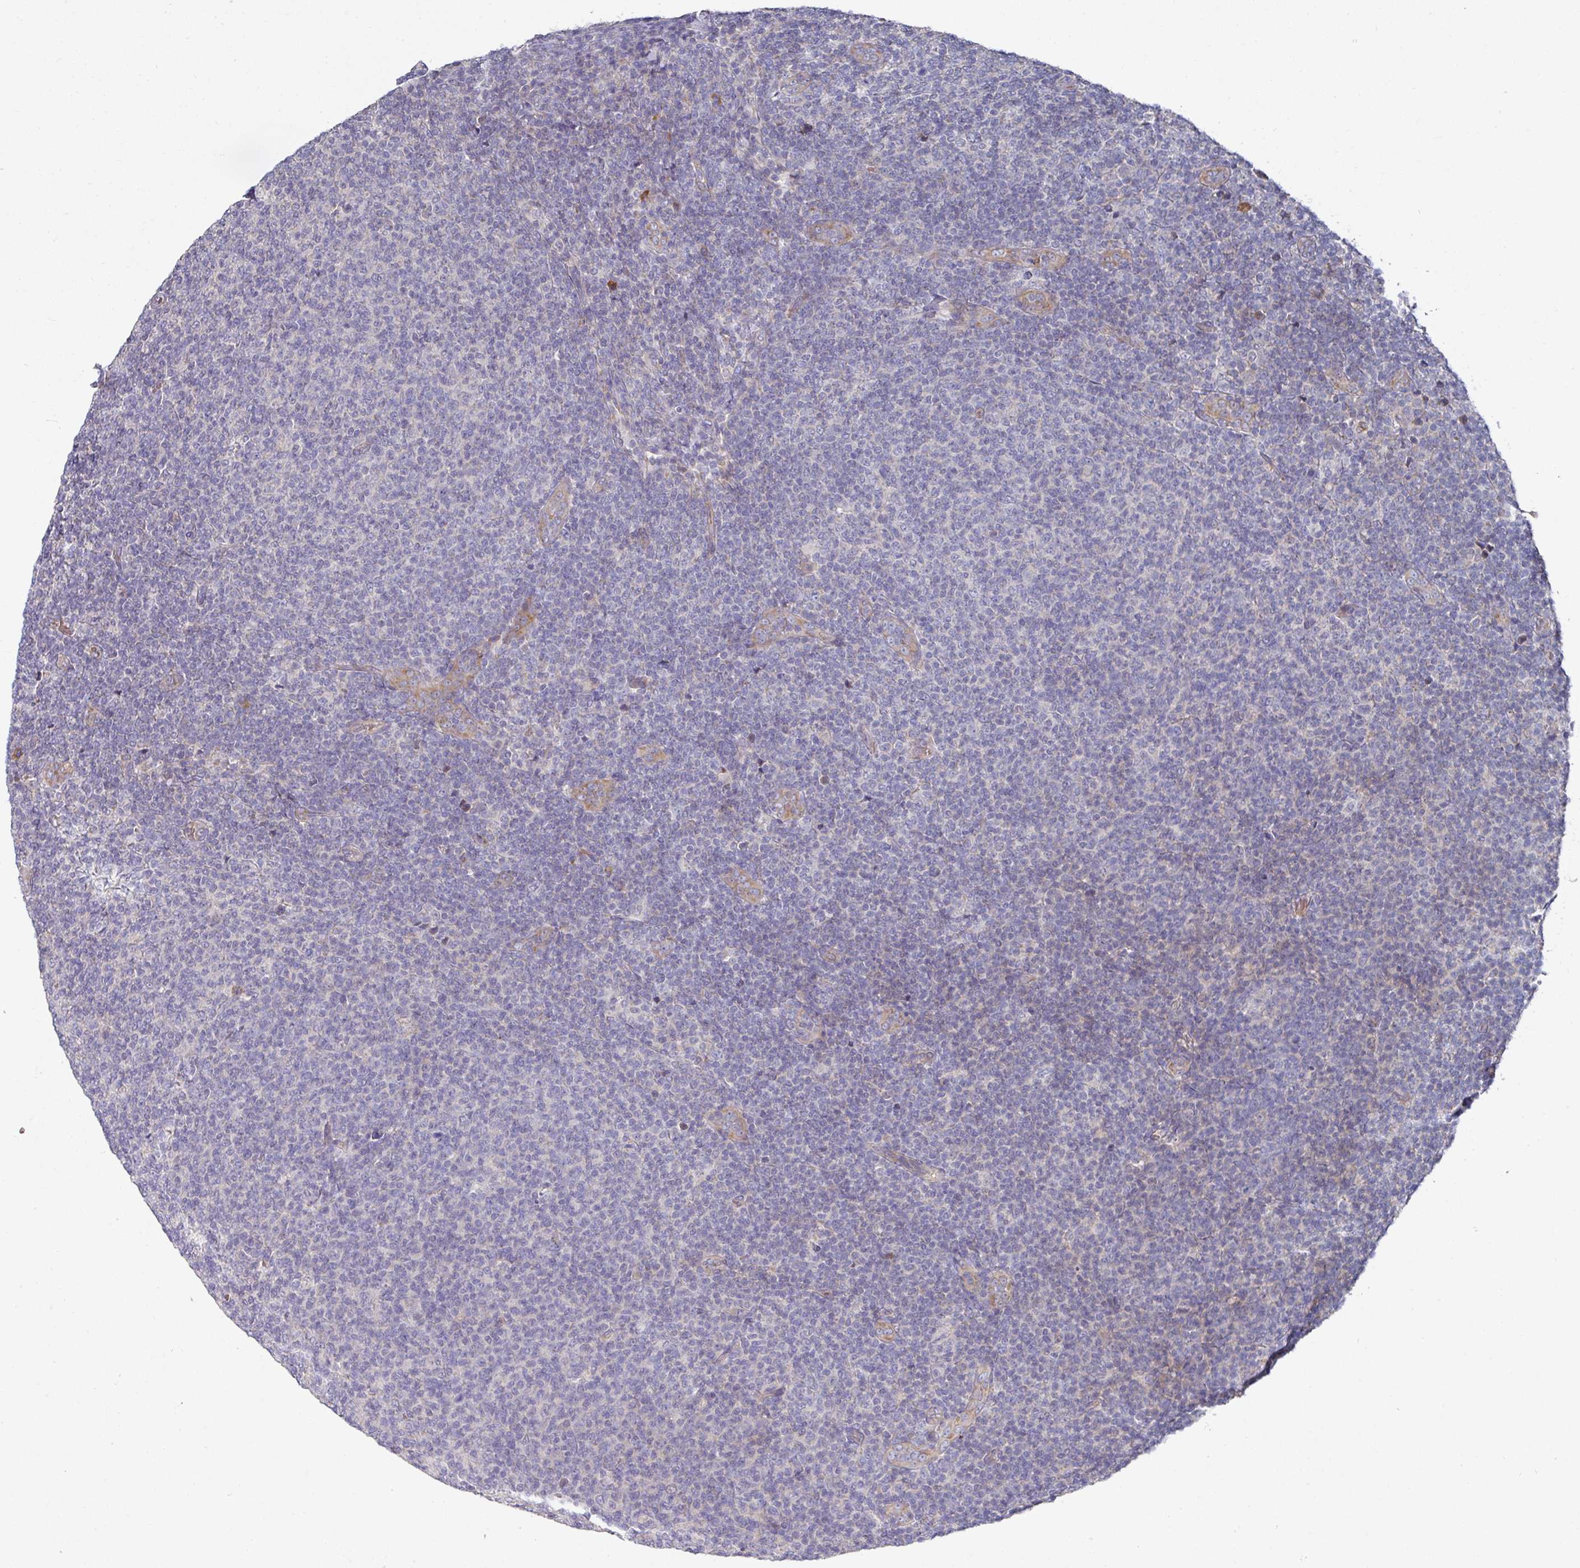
{"staining": {"intensity": "negative", "quantity": "none", "location": "none"}, "tissue": "lymphoma", "cell_type": "Tumor cells", "image_type": "cancer", "snomed": [{"axis": "morphology", "description": "Malignant lymphoma, non-Hodgkin's type, Low grade"}, {"axis": "topography", "description": "Lymph node"}], "caption": "Low-grade malignant lymphoma, non-Hodgkin's type was stained to show a protein in brown. There is no significant expression in tumor cells. (Brightfield microscopy of DAB immunohistochemistry (IHC) at high magnification).", "gene": "PYROXD2", "patient": {"sex": "male", "age": 66}}